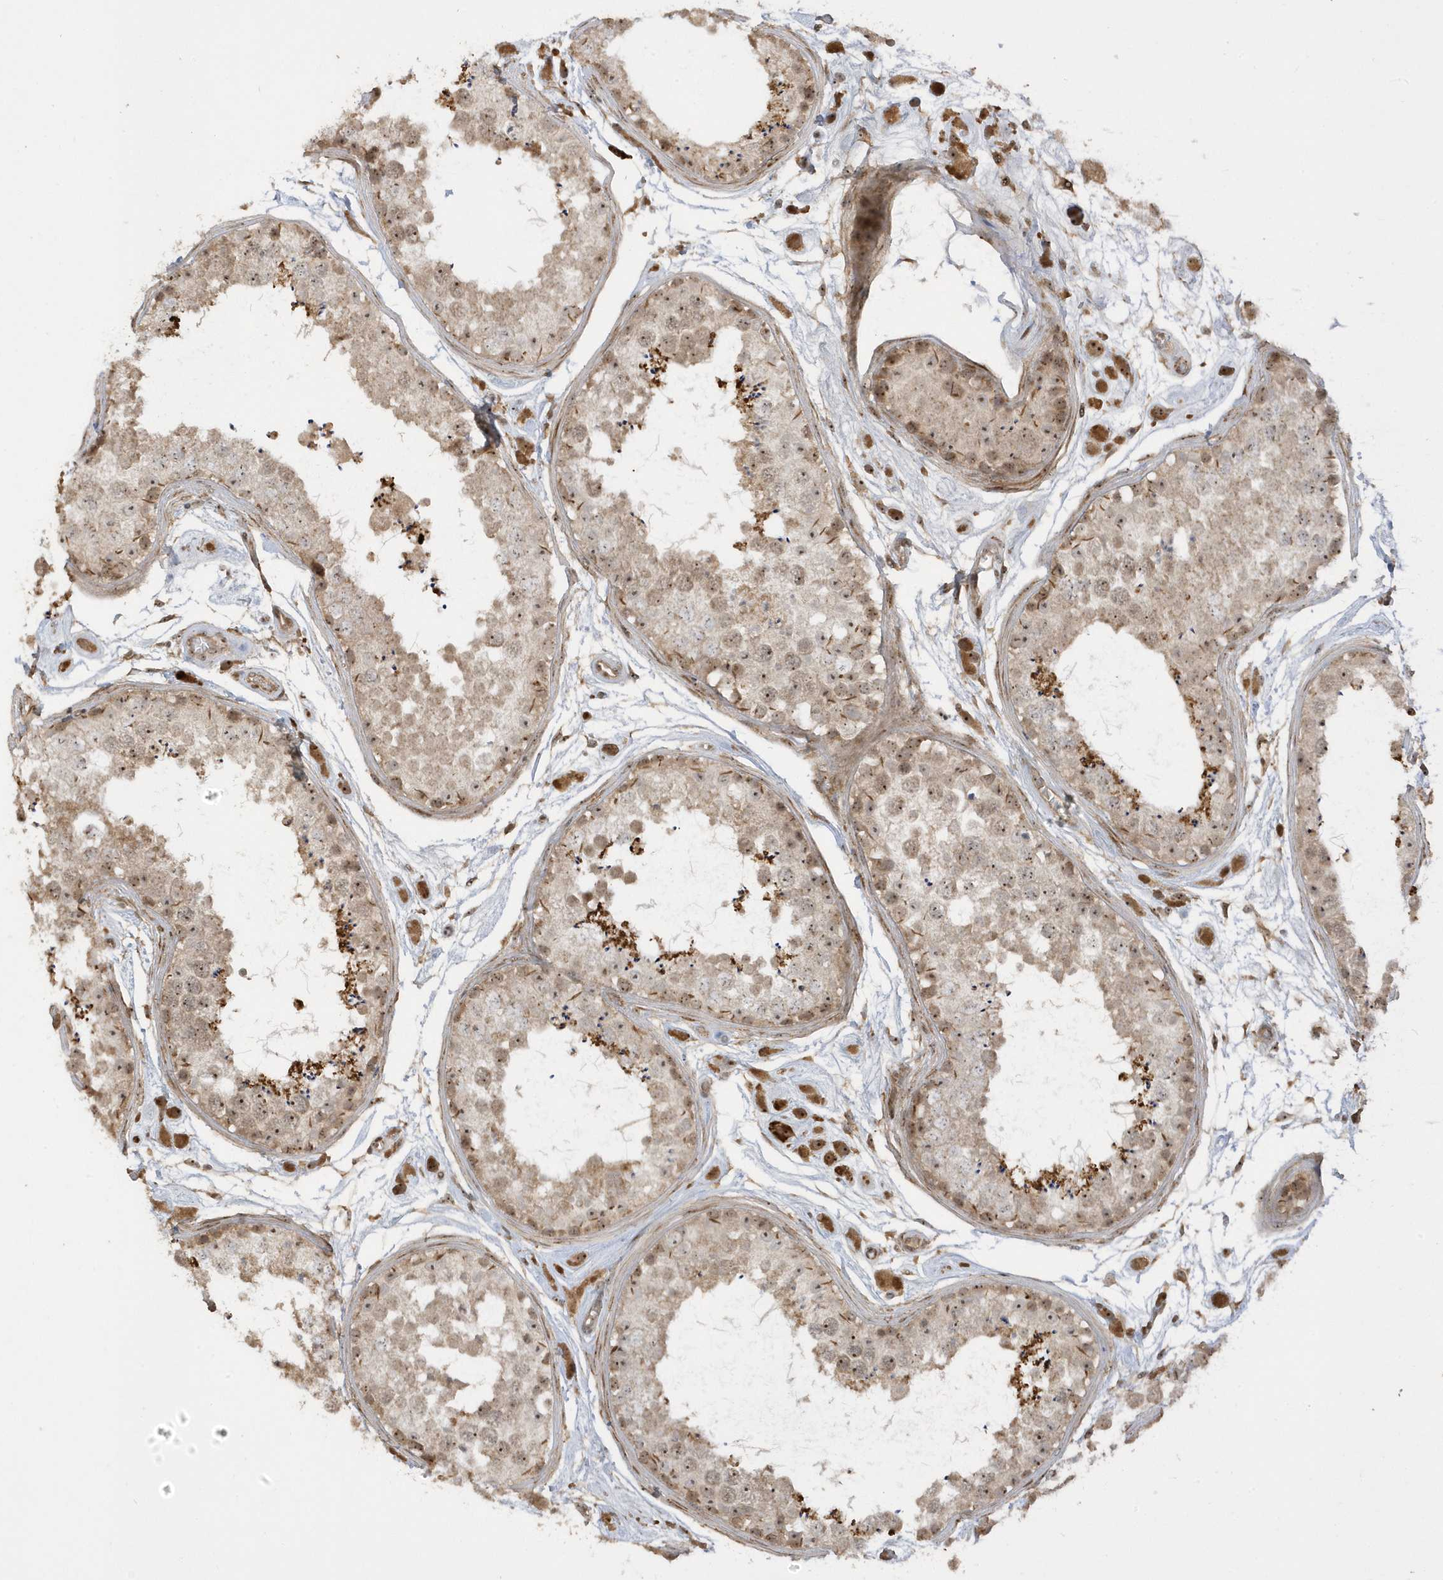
{"staining": {"intensity": "moderate", "quantity": ">75%", "location": "cytoplasmic/membranous,nuclear"}, "tissue": "testis", "cell_type": "Cells in seminiferous ducts", "image_type": "normal", "snomed": [{"axis": "morphology", "description": "Normal tissue, NOS"}, {"axis": "topography", "description": "Testis"}], "caption": "Normal testis displays moderate cytoplasmic/membranous,nuclear positivity in about >75% of cells in seminiferous ducts.", "gene": "ECM2", "patient": {"sex": "male", "age": 25}}